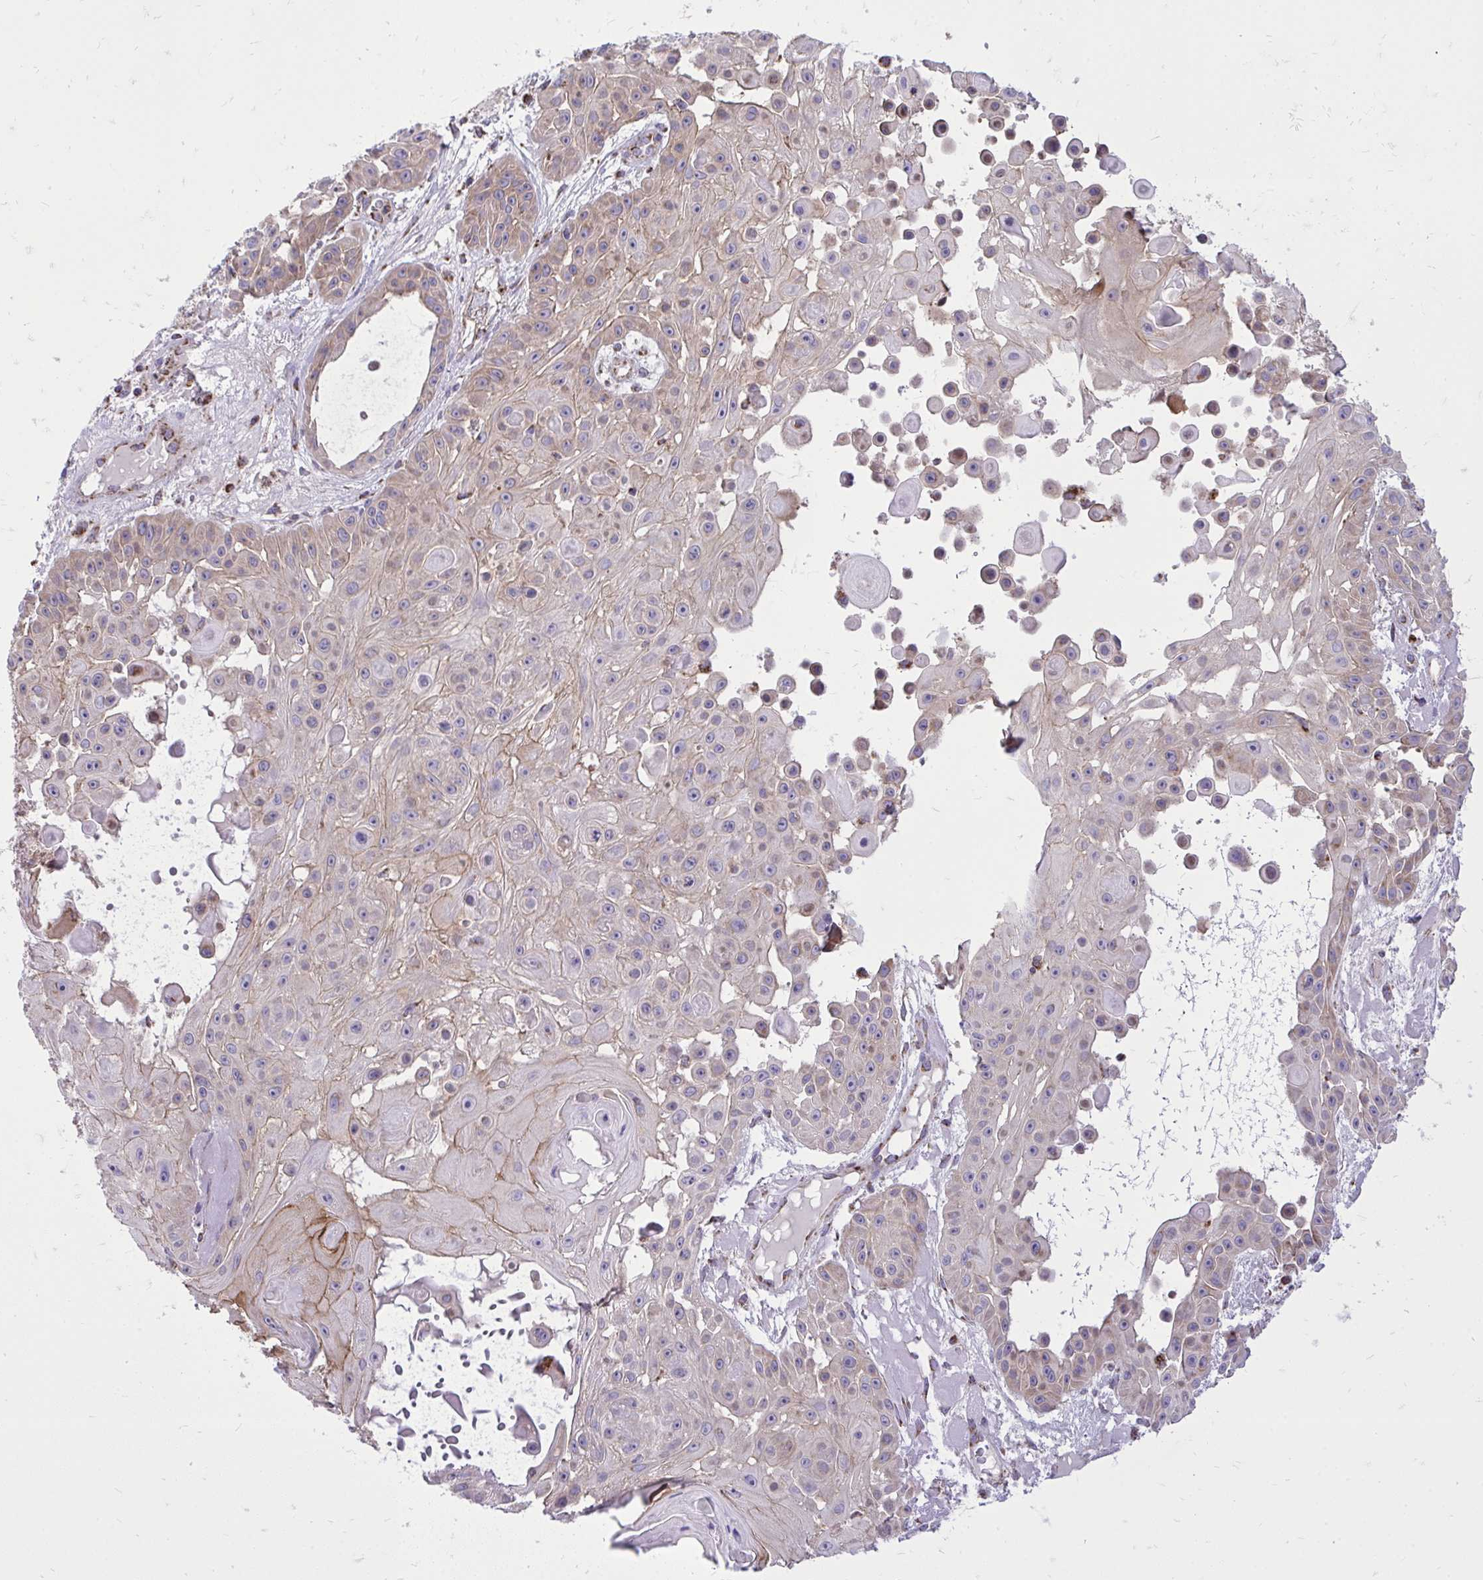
{"staining": {"intensity": "weak", "quantity": "<25%", "location": "cytoplasmic/membranous"}, "tissue": "skin cancer", "cell_type": "Tumor cells", "image_type": "cancer", "snomed": [{"axis": "morphology", "description": "Squamous cell carcinoma, NOS"}, {"axis": "topography", "description": "Skin"}], "caption": "Immunohistochemical staining of human squamous cell carcinoma (skin) reveals no significant staining in tumor cells.", "gene": "SPTBN2", "patient": {"sex": "male", "age": 91}}